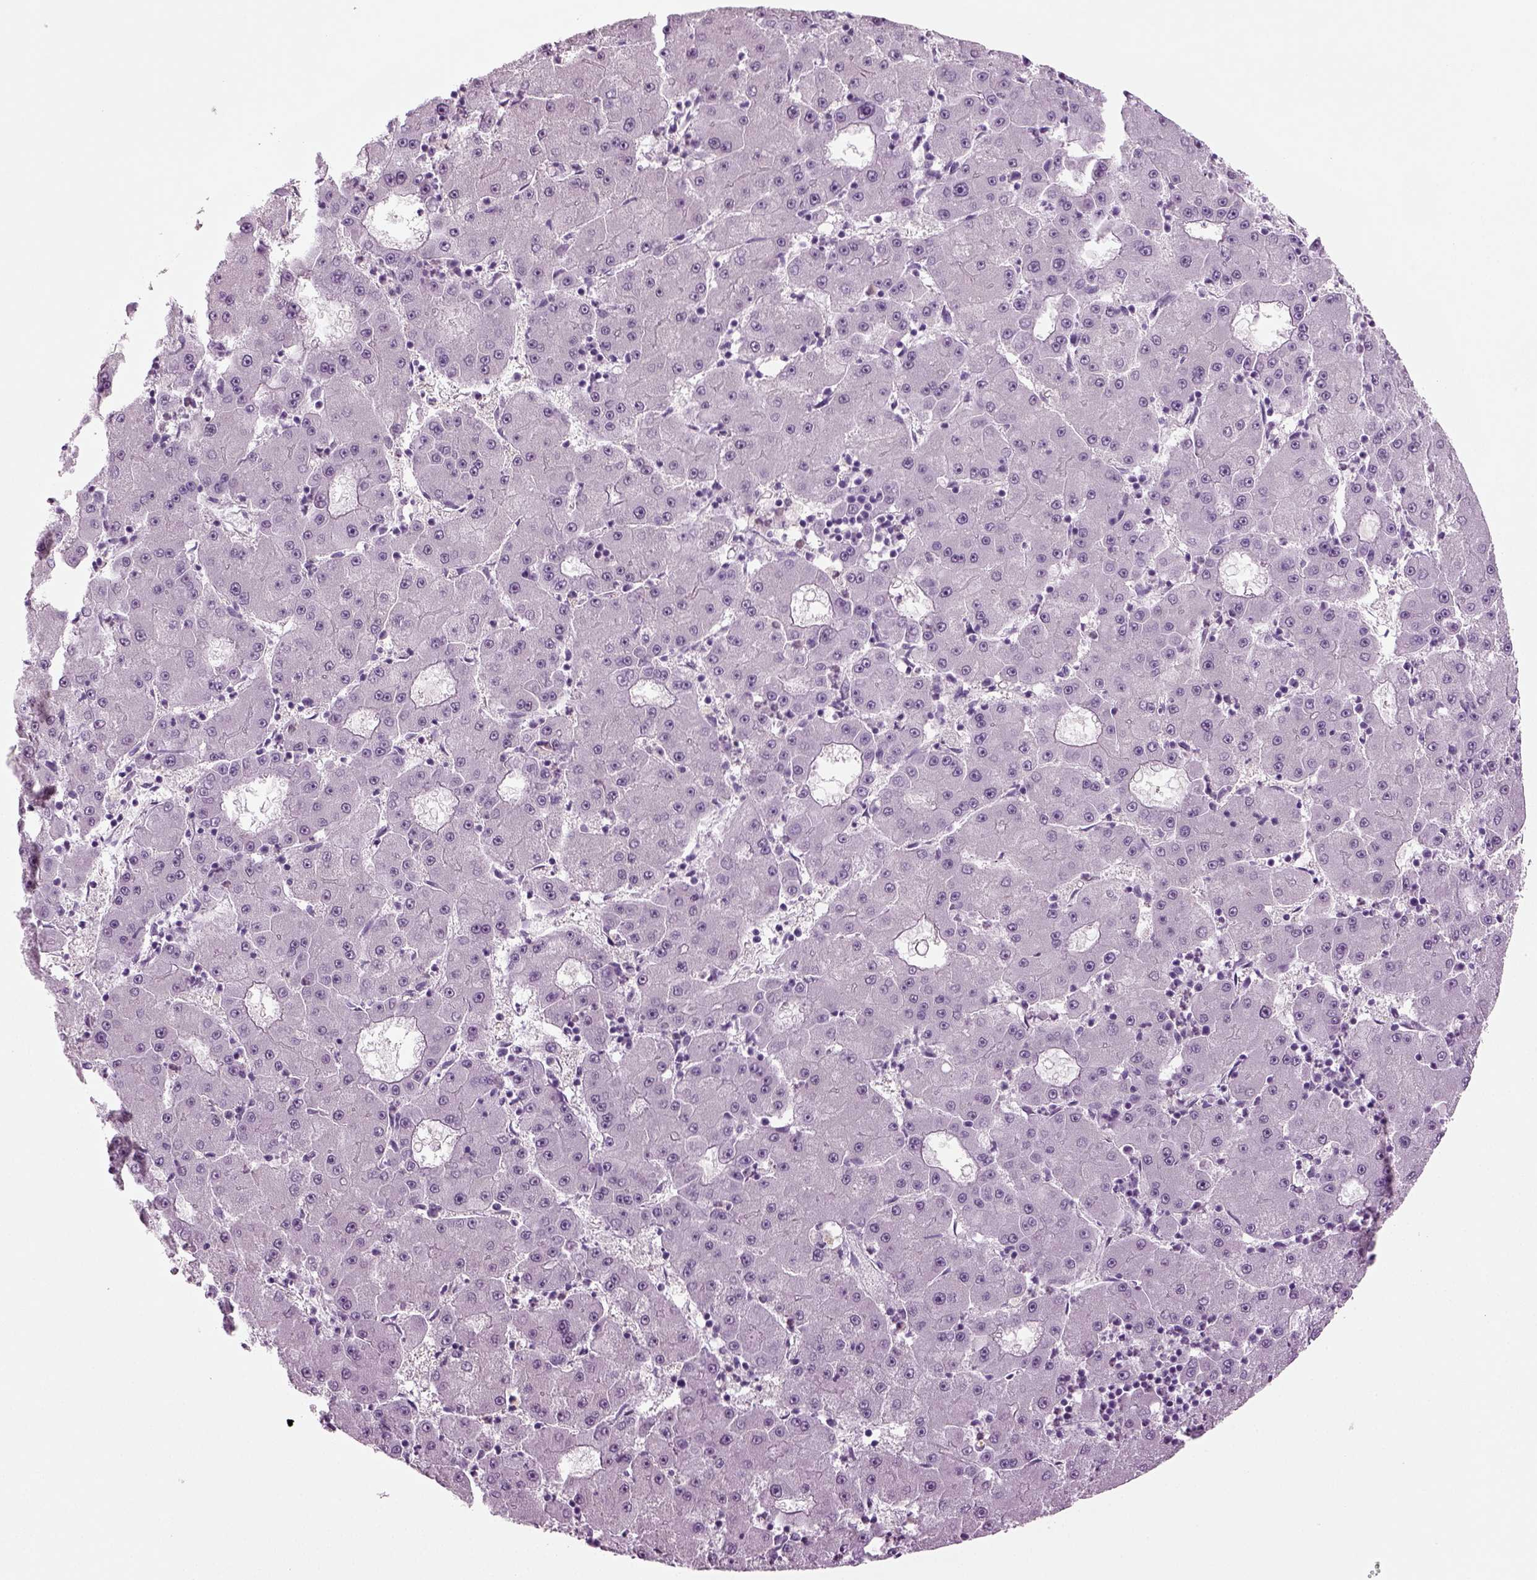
{"staining": {"intensity": "negative", "quantity": "none", "location": "none"}, "tissue": "liver cancer", "cell_type": "Tumor cells", "image_type": "cancer", "snomed": [{"axis": "morphology", "description": "Carcinoma, Hepatocellular, NOS"}, {"axis": "topography", "description": "Liver"}], "caption": "The image exhibits no significant expression in tumor cells of liver hepatocellular carcinoma.", "gene": "CRABP1", "patient": {"sex": "male", "age": 73}}